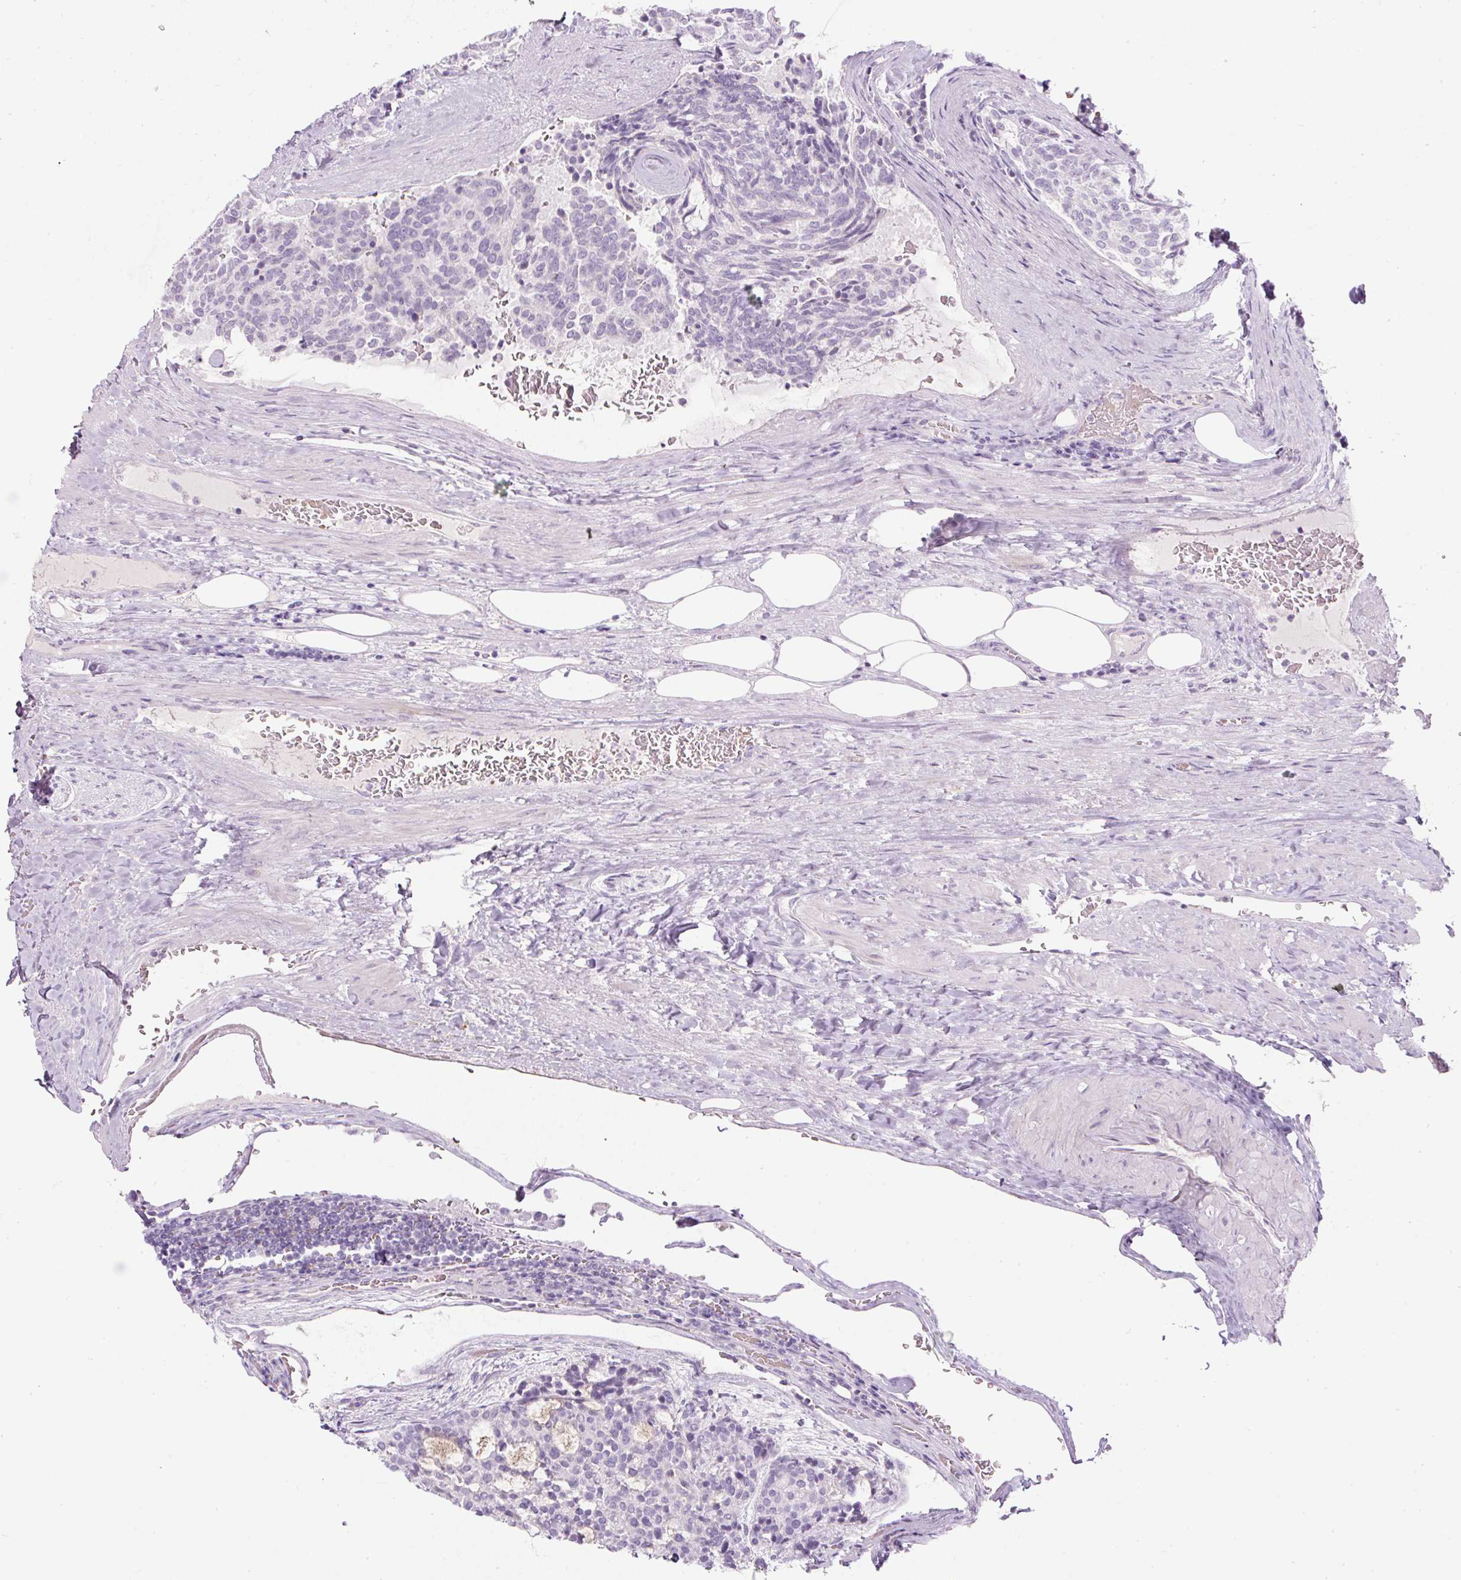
{"staining": {"intensity": "negative", "quantity": "none", "location": "none"}, "tissue": "carcinoid", "cell_type": "Tumor cells", "image_type": "cancer", "snomed": [{"axis": "morphology", "description": "Carcinoid, malignant, NOS"}, {"axis": "topography", "description": "Pancreas"}], "caption": "Carcinoid was stained to show a protein in brown. There is no significant expression in tumor cells.", "gene": "FGFBP3", "patient": {"sex": "female", "age": 54}}